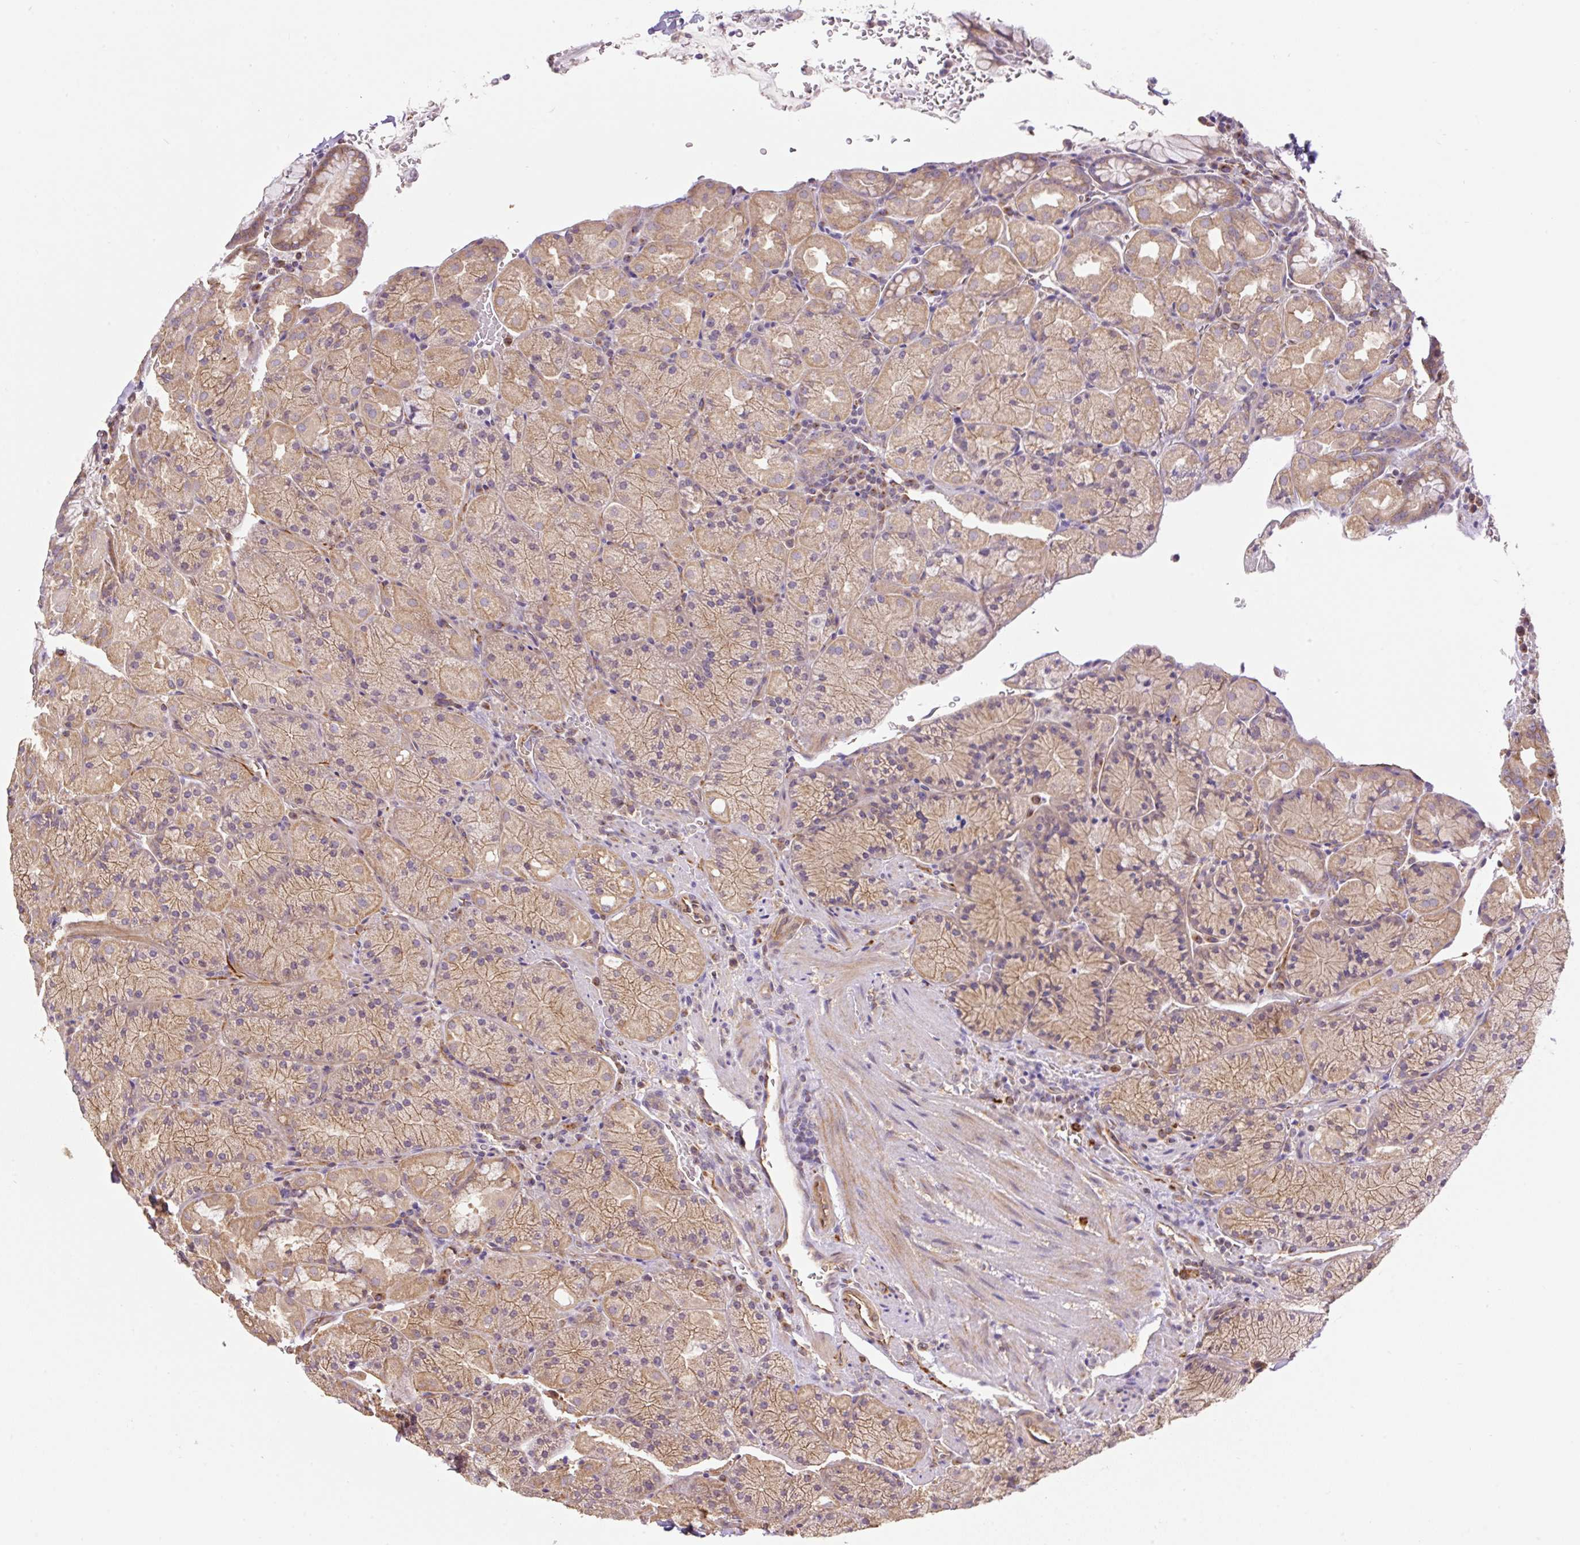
{"staining": {"intensity": "moderate", "quantity": ">75%", "location": "cytoplasmic/membranous"}, "tissue": "stomach", "cell_type": "Glandular cells", "image_type": "normal", "snomed": [{"axis": "morphology", "description": "Normal tissue, NOS"}, {"axis": "topography", "description": "Stomach, upper"}, {"axis": "topography", "description": "Stomach, lower"}], "caption": "Stomach stained with DAB (3,3'-diaminobenzidine) immunohistochemistry (IHC) exhibits medium levels of moderate cytoplasmic/membranous expression in approximately >75% of glandular cells.", "gene": "COX8A", "patient": {"sex": "male", "age": 80}}